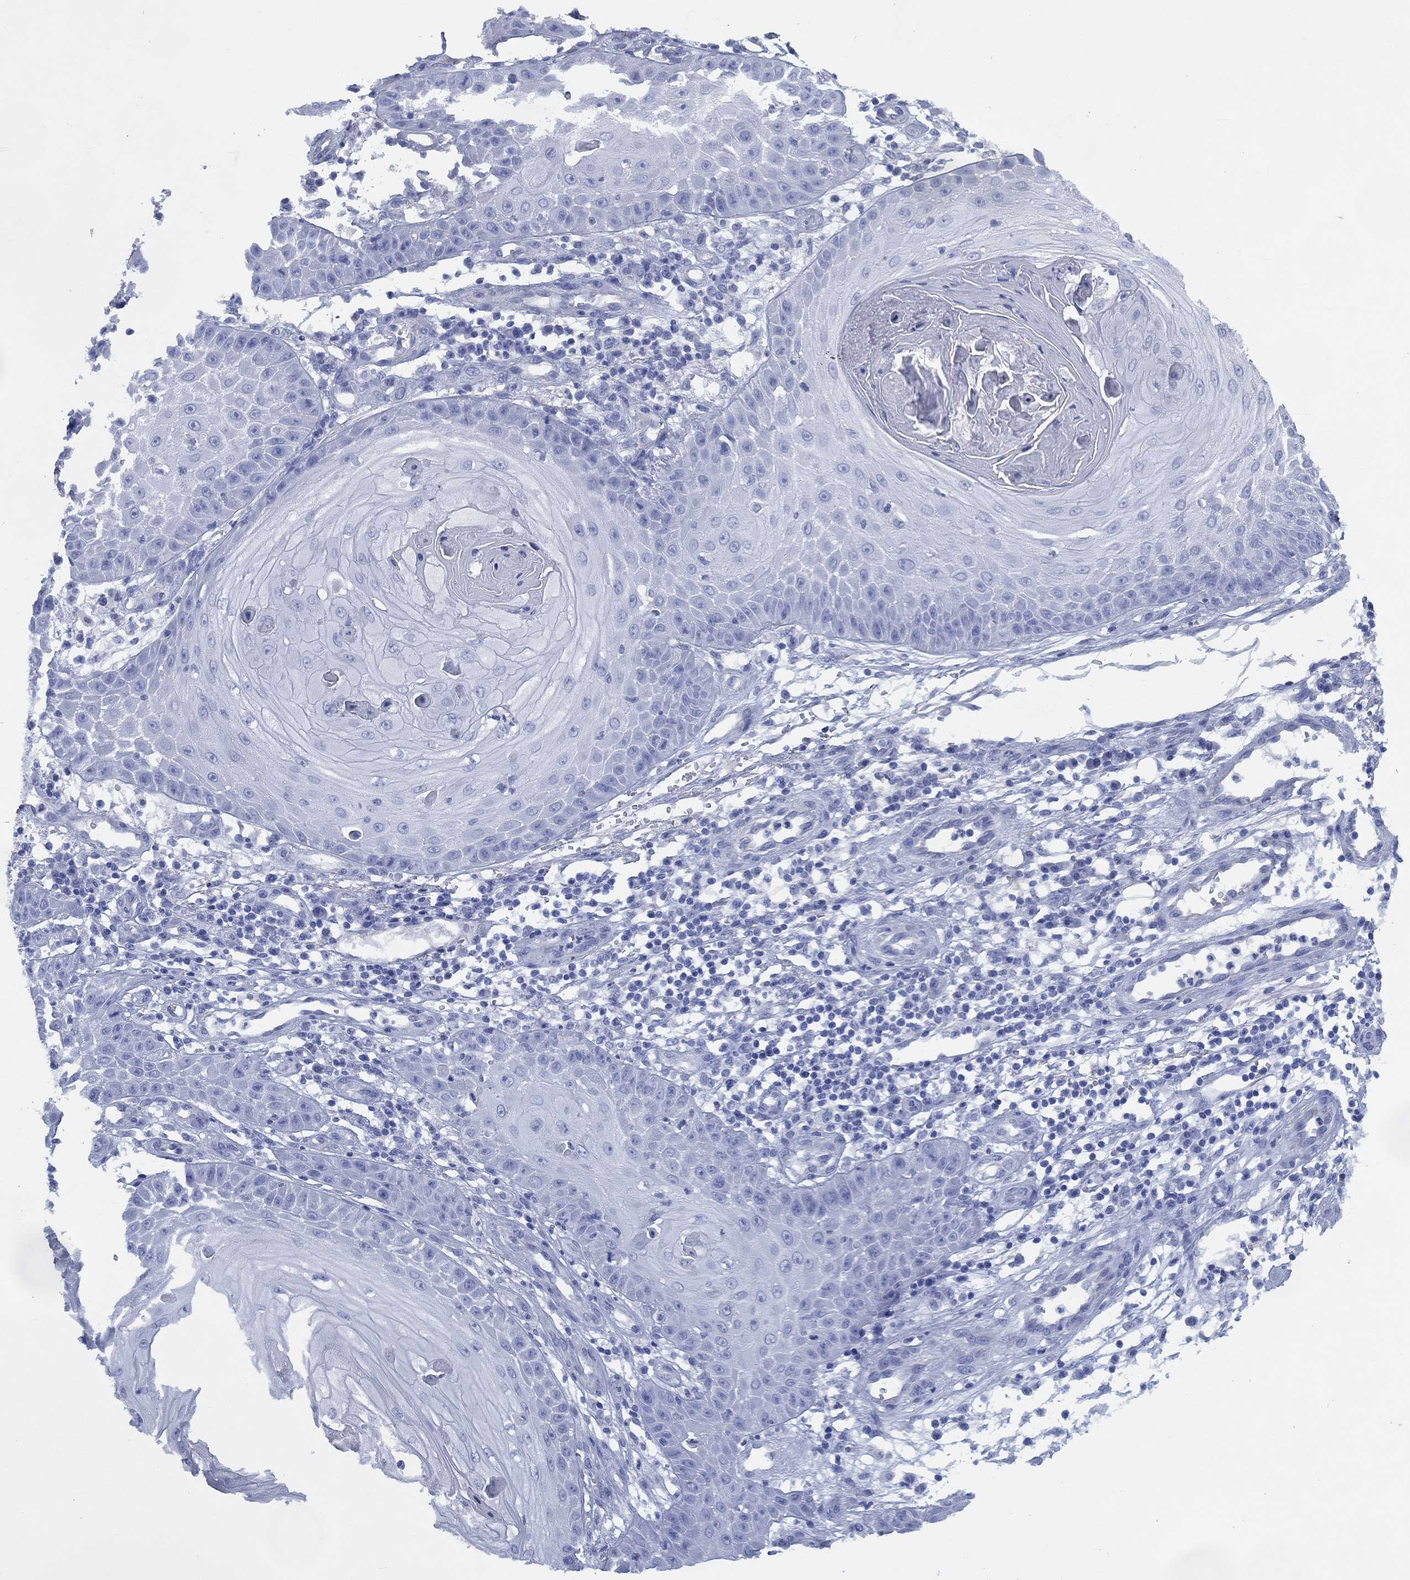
{"staining": {"intensity": "negative", "quantity": "none", "location": "none"}, "tissue": "skin cancer", "cell_type": "Tumor cells", "image_type": "cancer", "snomed": [{"axis": "morphology", "description": "Squamous cell carcinoma, NOS"}, {"axis": "topography", "description": "Skin"}], "caption": "High magnification brightfield microscopy of squamous cell carcinoma (skin) stained with DAB (brown) and counterstained with hematoxylin (blue): tumor cells show no significant expression. Brightfield microscopy of IHC stained with DAB (brown) and hematoxylin (blue), captured at high magnification.", "gene": "CCDC70", "patient": {"sex": "male", "age": 70}}